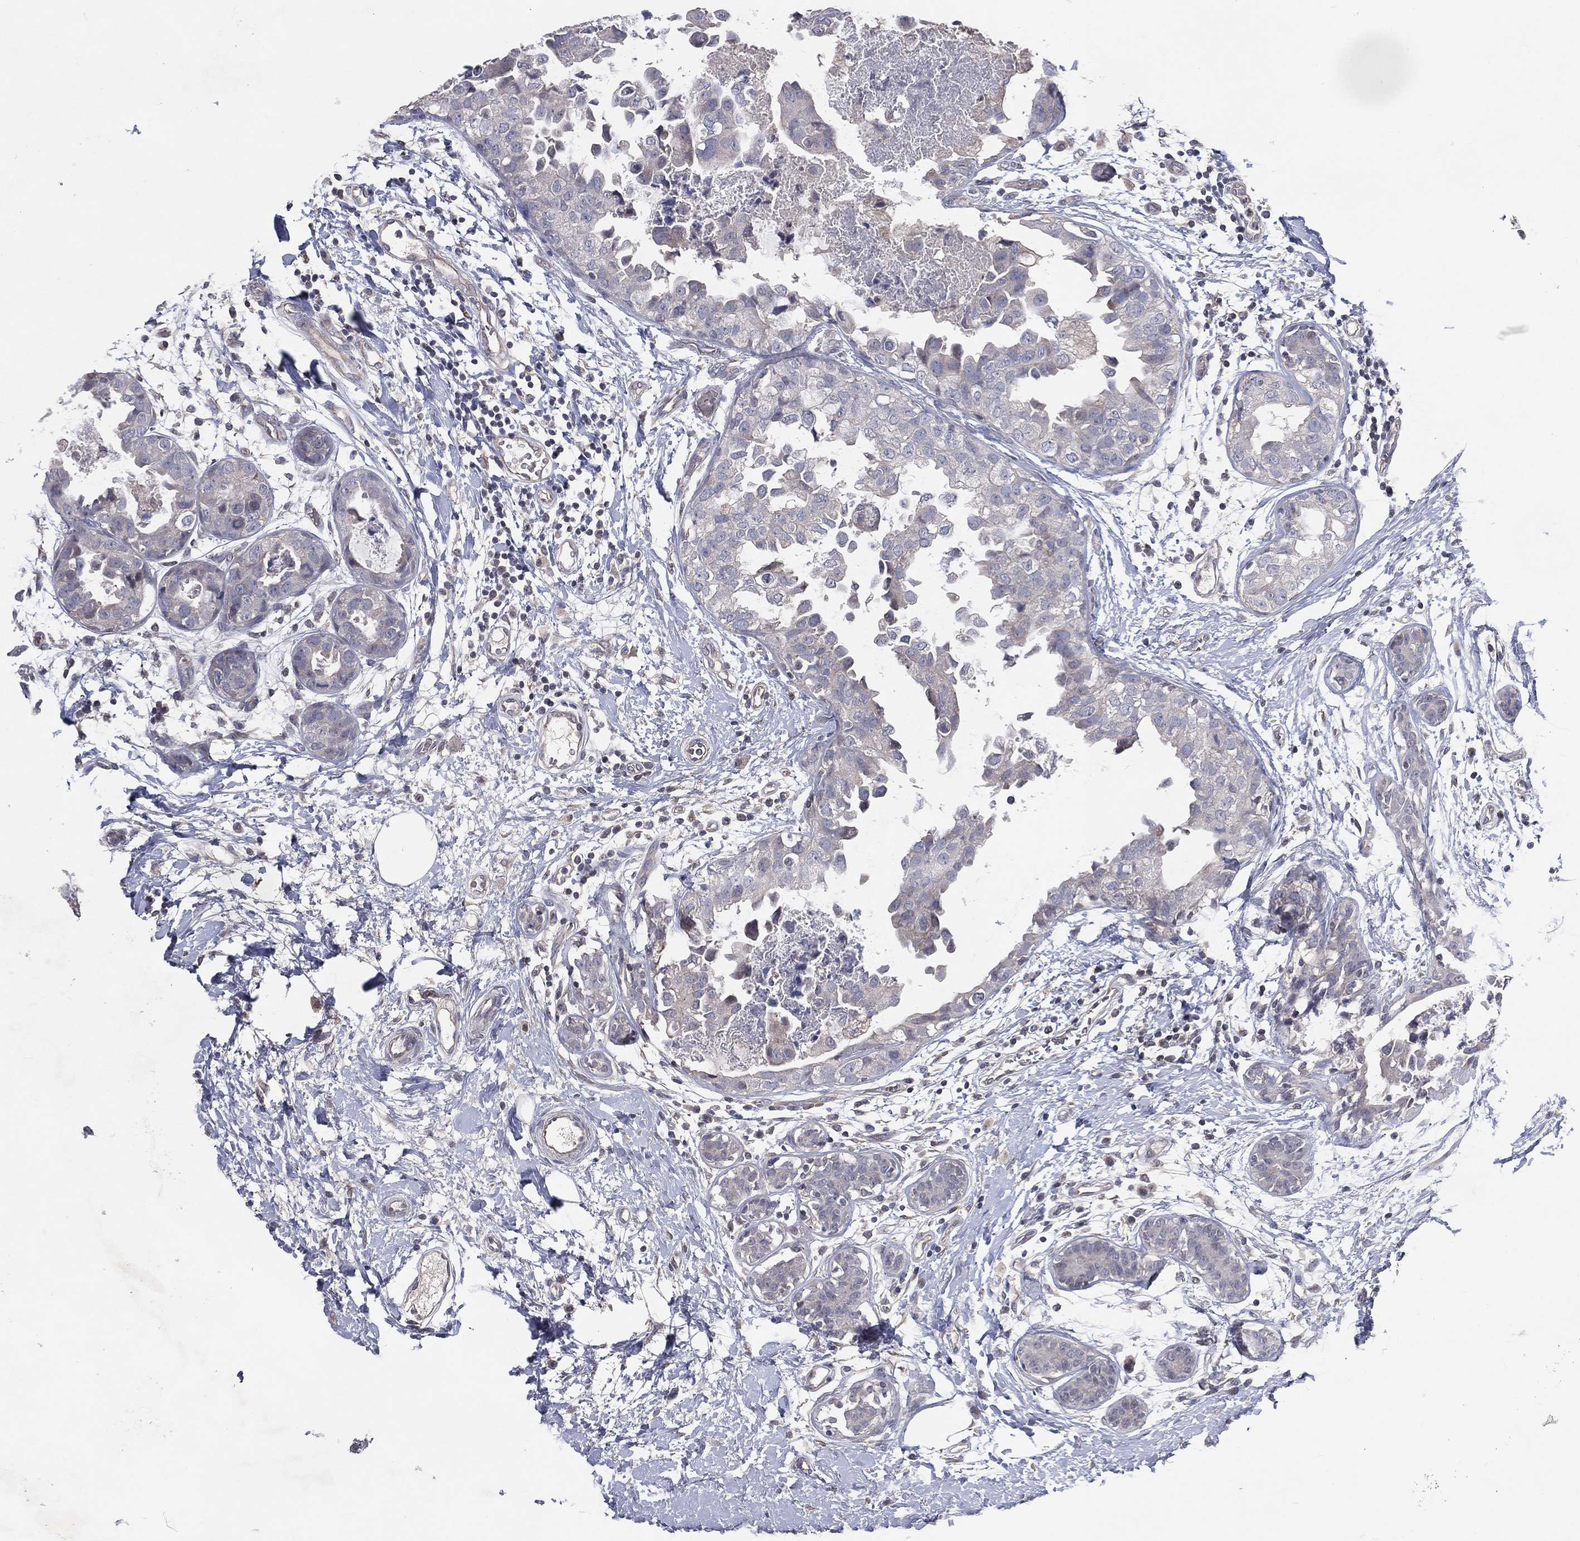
{"staining": {"intensity": "negative", "quantity": "none", "location": "none"}, "tissue": "breast cancer", "cell_type": "Tumor cells", "image_type": "cancer", "snomed": [{"axis": "morphology", "description": "Normal tissue, NOS"}, {"axis": "morphology", "description": "Duct carcinoma"}, {"axis": "topography", "description": "Breast"}], "caption": "The IHC micrograph has no significant staining in tumor cells of breast intraductal carcinoma tissue.", "gene": "DNAH7", "patient": {"sex": "female", "age": 40}}